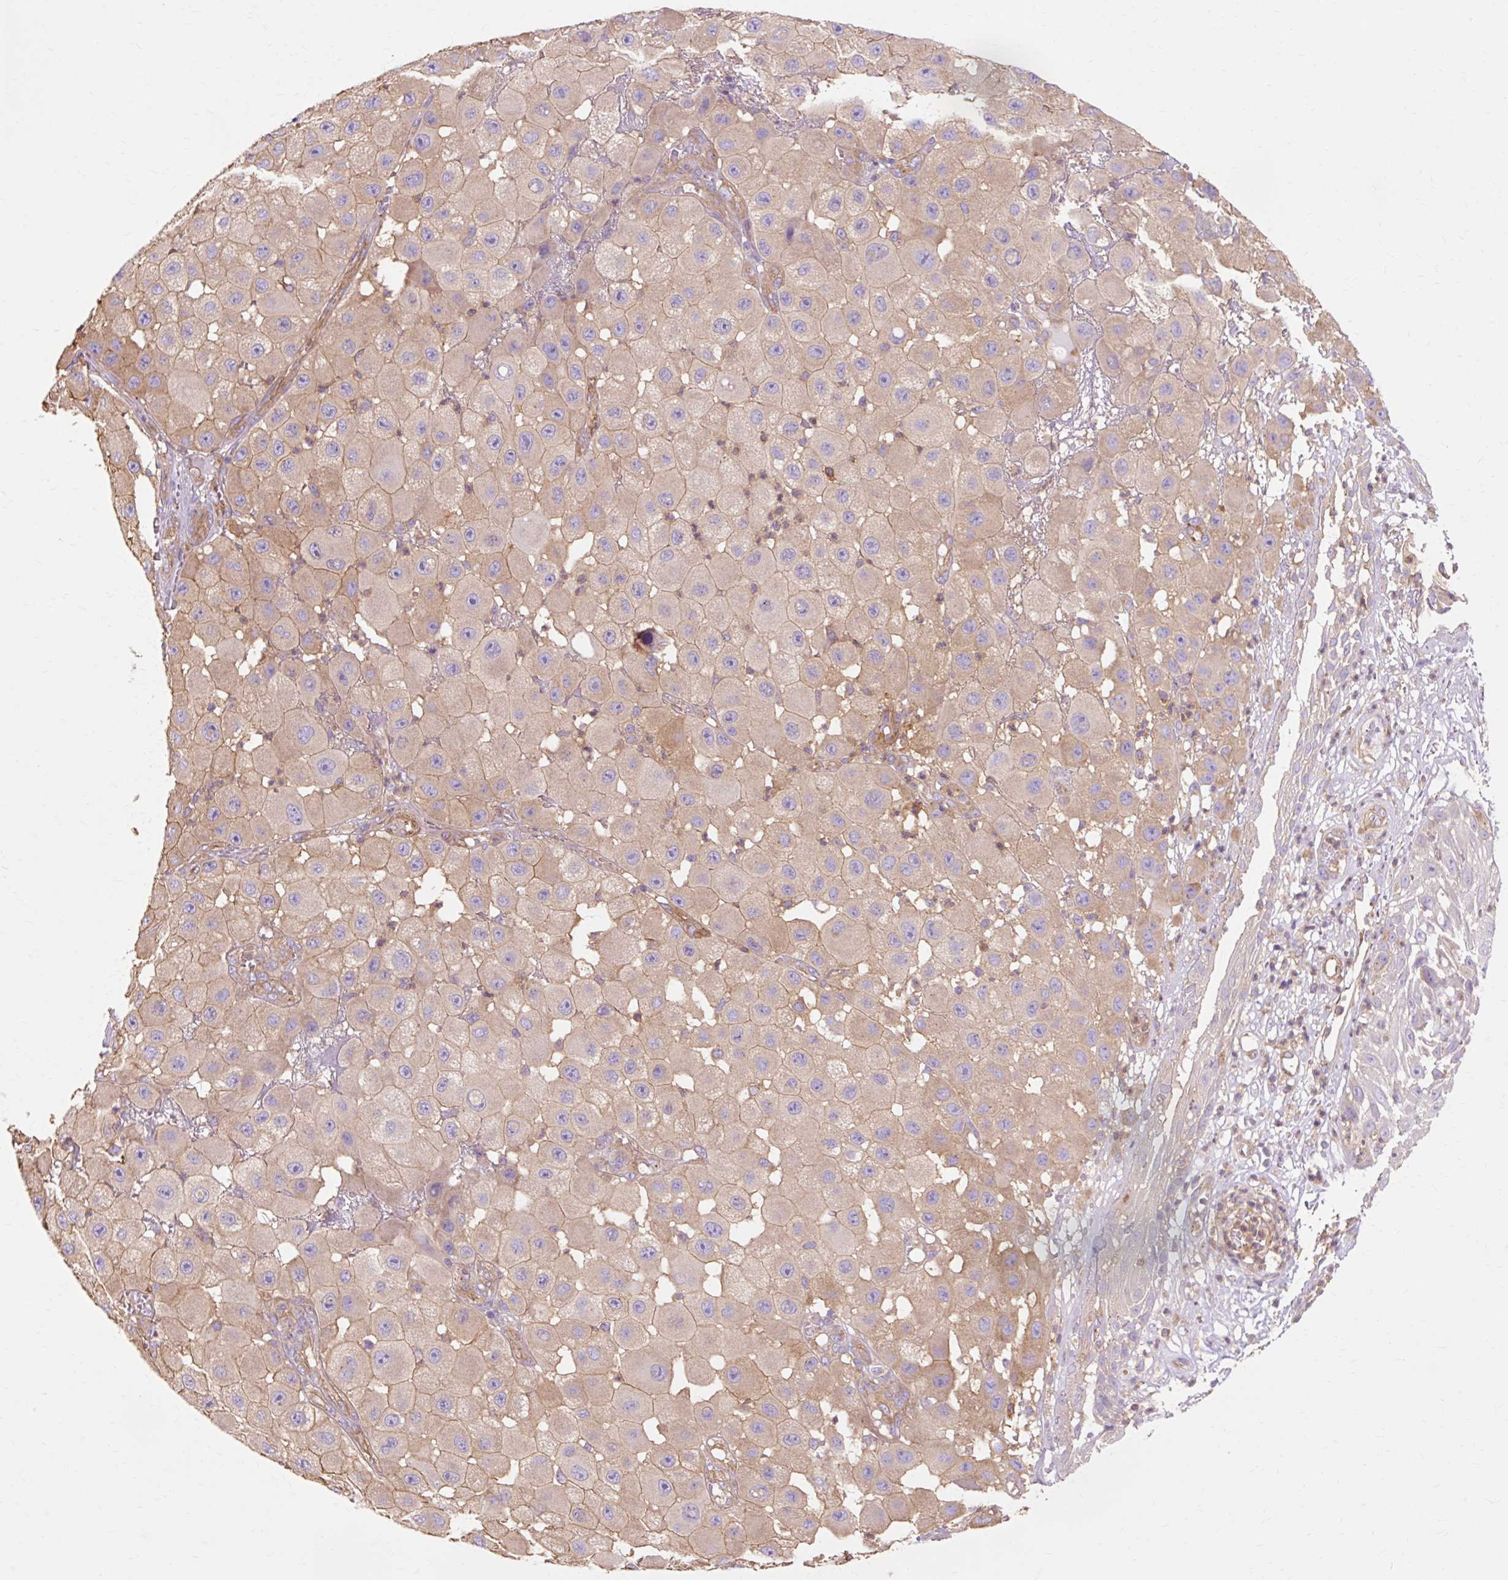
{"staining": {"intensity": "weak", "quantity": ">75%", "location": "cytoplasmic/membranous"}, "tissue": "melanoma", "cell_type": "Tumor cells", "image_type": "cancer", "snomed": [{"axis": "morphology", "description": "Malignant melanoma, NOS"}, {"axis": "topography", "description": "Skin"}], "caption": "Weak cytoplasmic/membranous expression for a protein is present in about >75% of tumor cells of malignant melanoma using immunohistochemistry (IHC).", "gene": "TBC1D2B", "patient": {"sex": "female", "age": 81}}